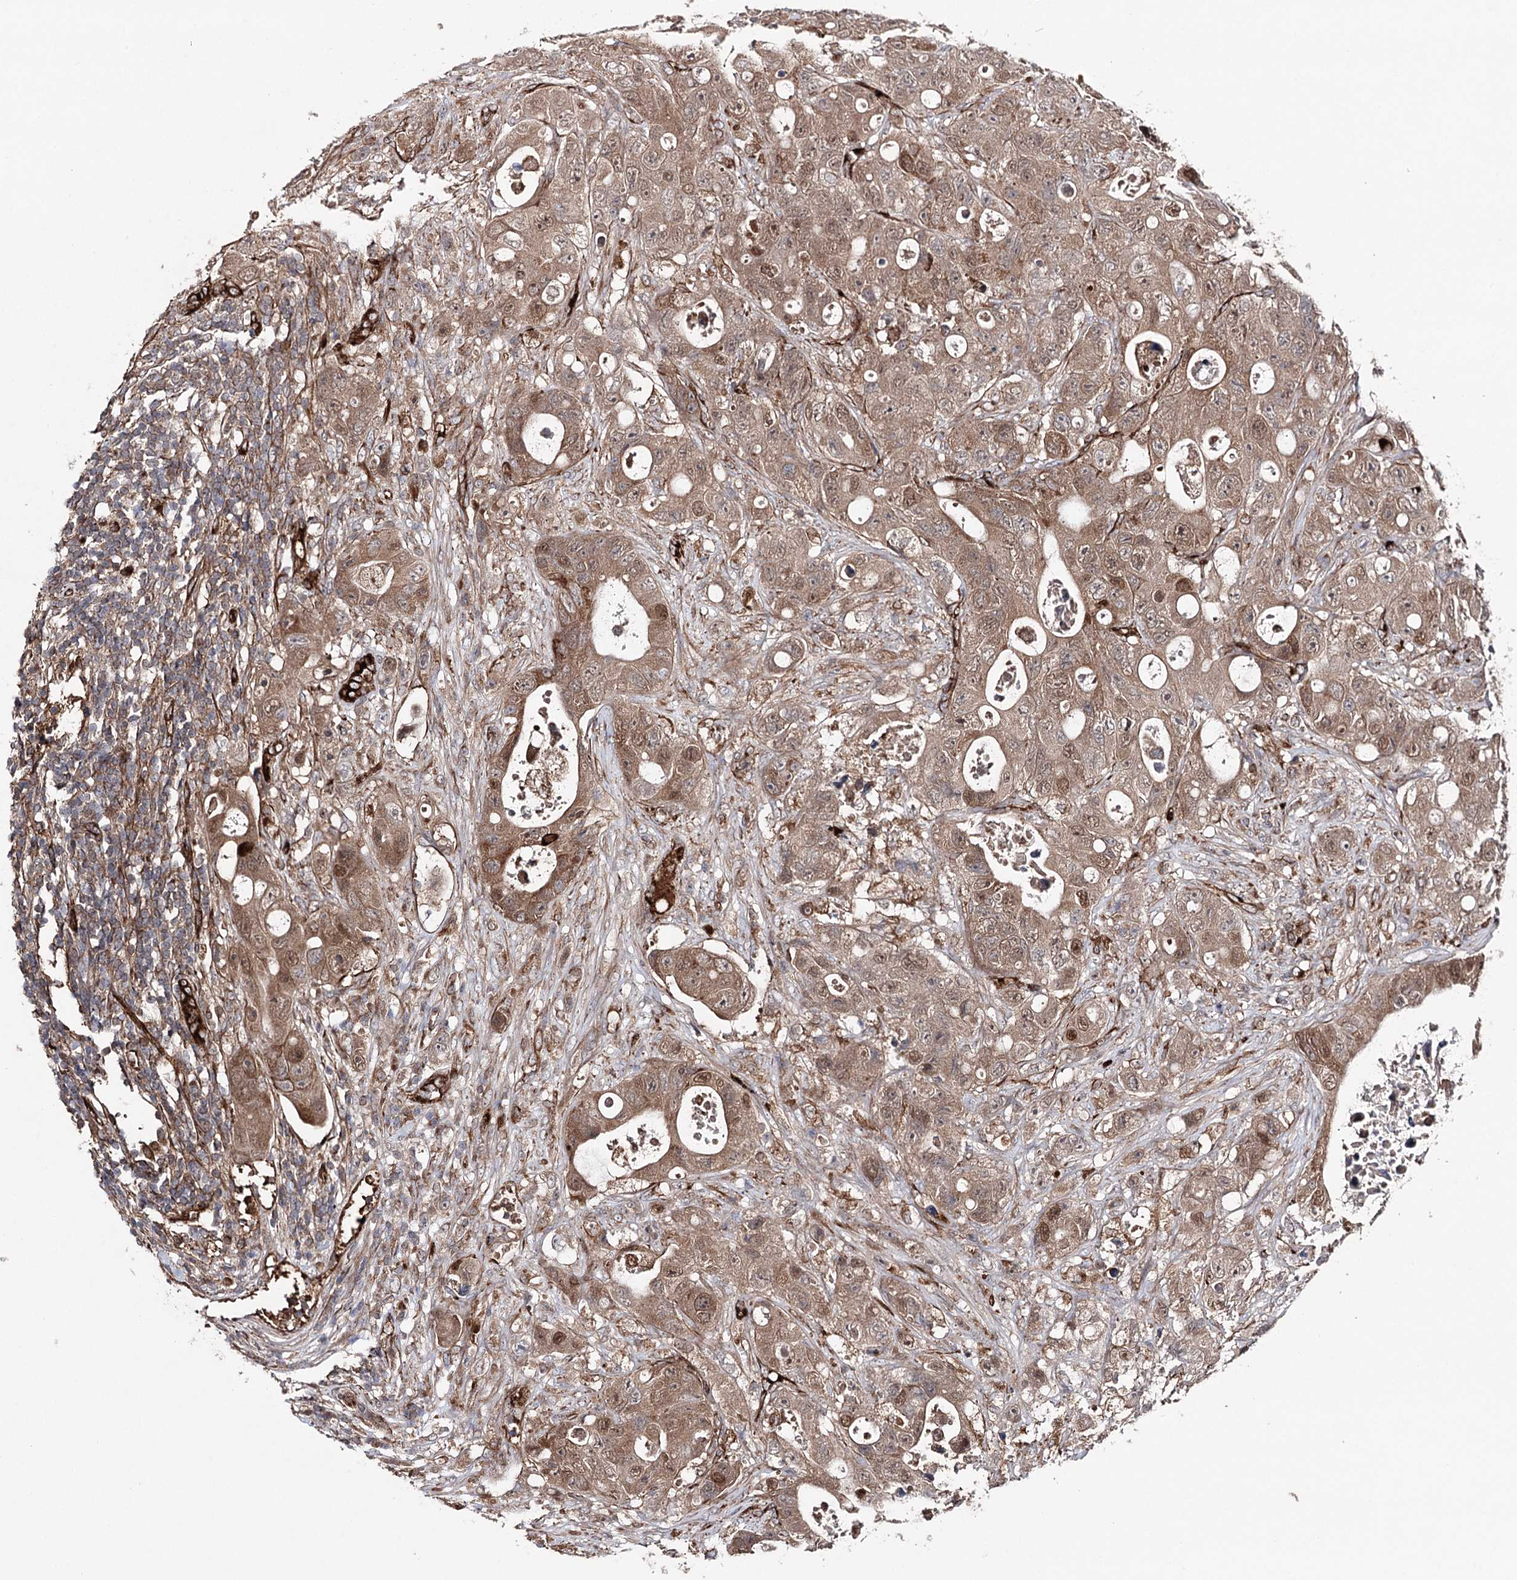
{"staining": {"intensity": "moderate", "quantity": ">75%", "location": "cytoplasmic/membranous,nuclear"}, "tissue": "colorectal cancer", "cell_type": "Tumor cells", "image_type": "cancer", "snomed": [{"axis": "morphology", "description": "Adenocarcinoma, NOS"}, {"axis": "topography", "description": "Colon"}], "caption": "Adenocarcinoma (colorectal) tissue shows moderate cytoplasmic/membranous and nuclear staining in approximately >75% of tumor cells", "gene": "MIB1", "patient": {"sex": "female", "age": 46}}